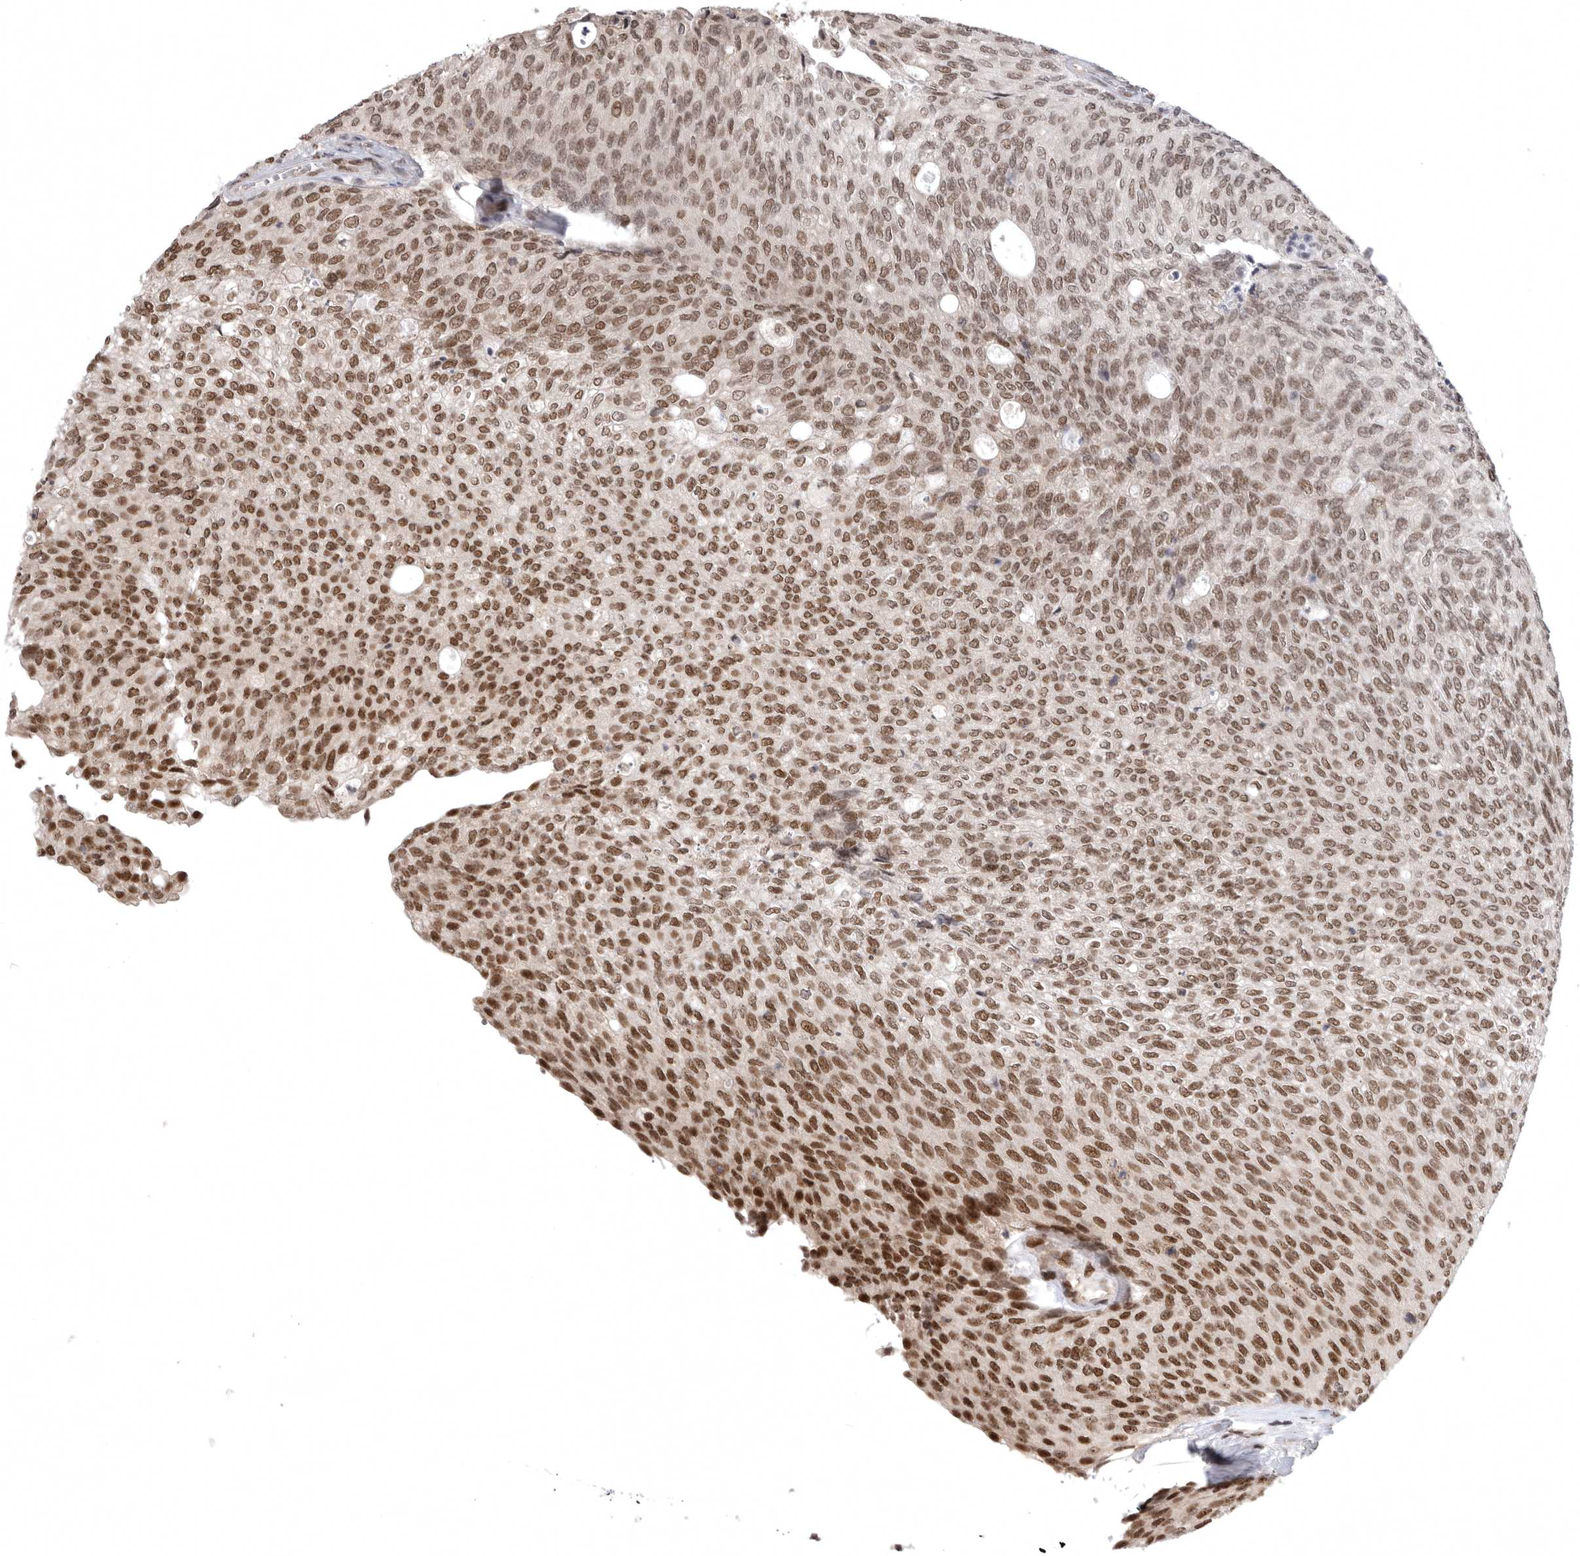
{"staining": {"intensity": "strong", "quantity": ">75%", "location": "nuclear"}, "tissue": "urothelial cancer", "cell_type": "Tumor cells", "image_type": "cancer", "snomed": [{"axis": "morphology", "description": "Urothelial carcinoma, Low grade"}, {"axis": "topography", "description": "Urinary bladder"}], "caption": "Immunohistochemistry (IHC) of human low-grade urothelial carcinoma exhibits high levels of strong nuclear expression in about >75% of tumor cells.", "gene": "ZNF830", "patient": {"sex": "female", "age": 79}}